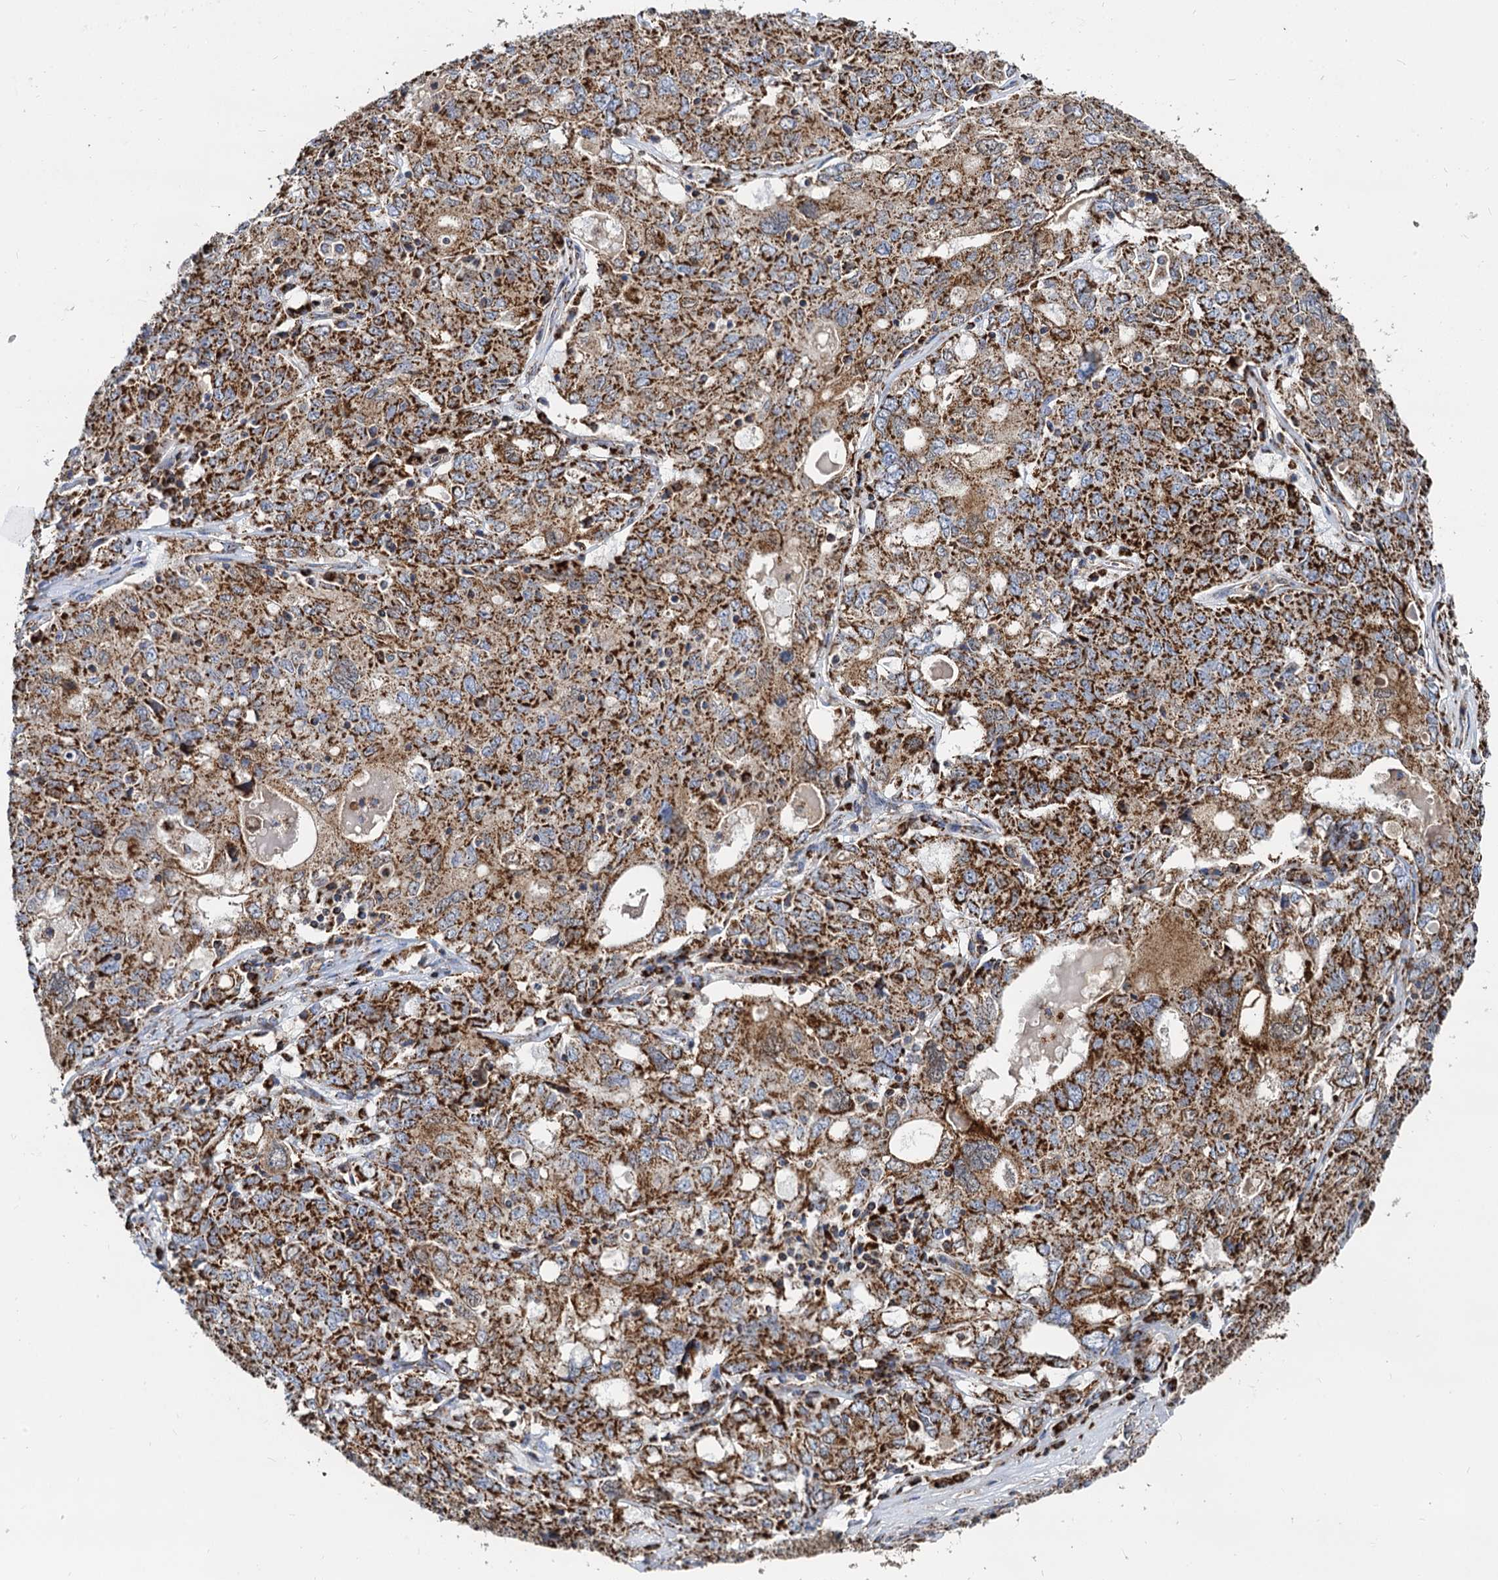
{"staining": {"intensity": "strong", "quantity": ">75%", "location": "cytoplasmic/membranous"}, "tissue": "ovarian cancer", "cell_type": "Tumor cells", "image_type": "cancer", "snomed": [{"axis": "morphology", "description": "Carcinoma, endometroid"}, {"axis": "topography", "description": "Ovary"}], "caption": "Immunohistochemistry of human ovarian cancer reveals high levels of strong cytoplasmic/membranous expression in approximately >75% of tumor cells.", "gene": "TIMM10", "patient": {"sex": "female", "age": 62}}